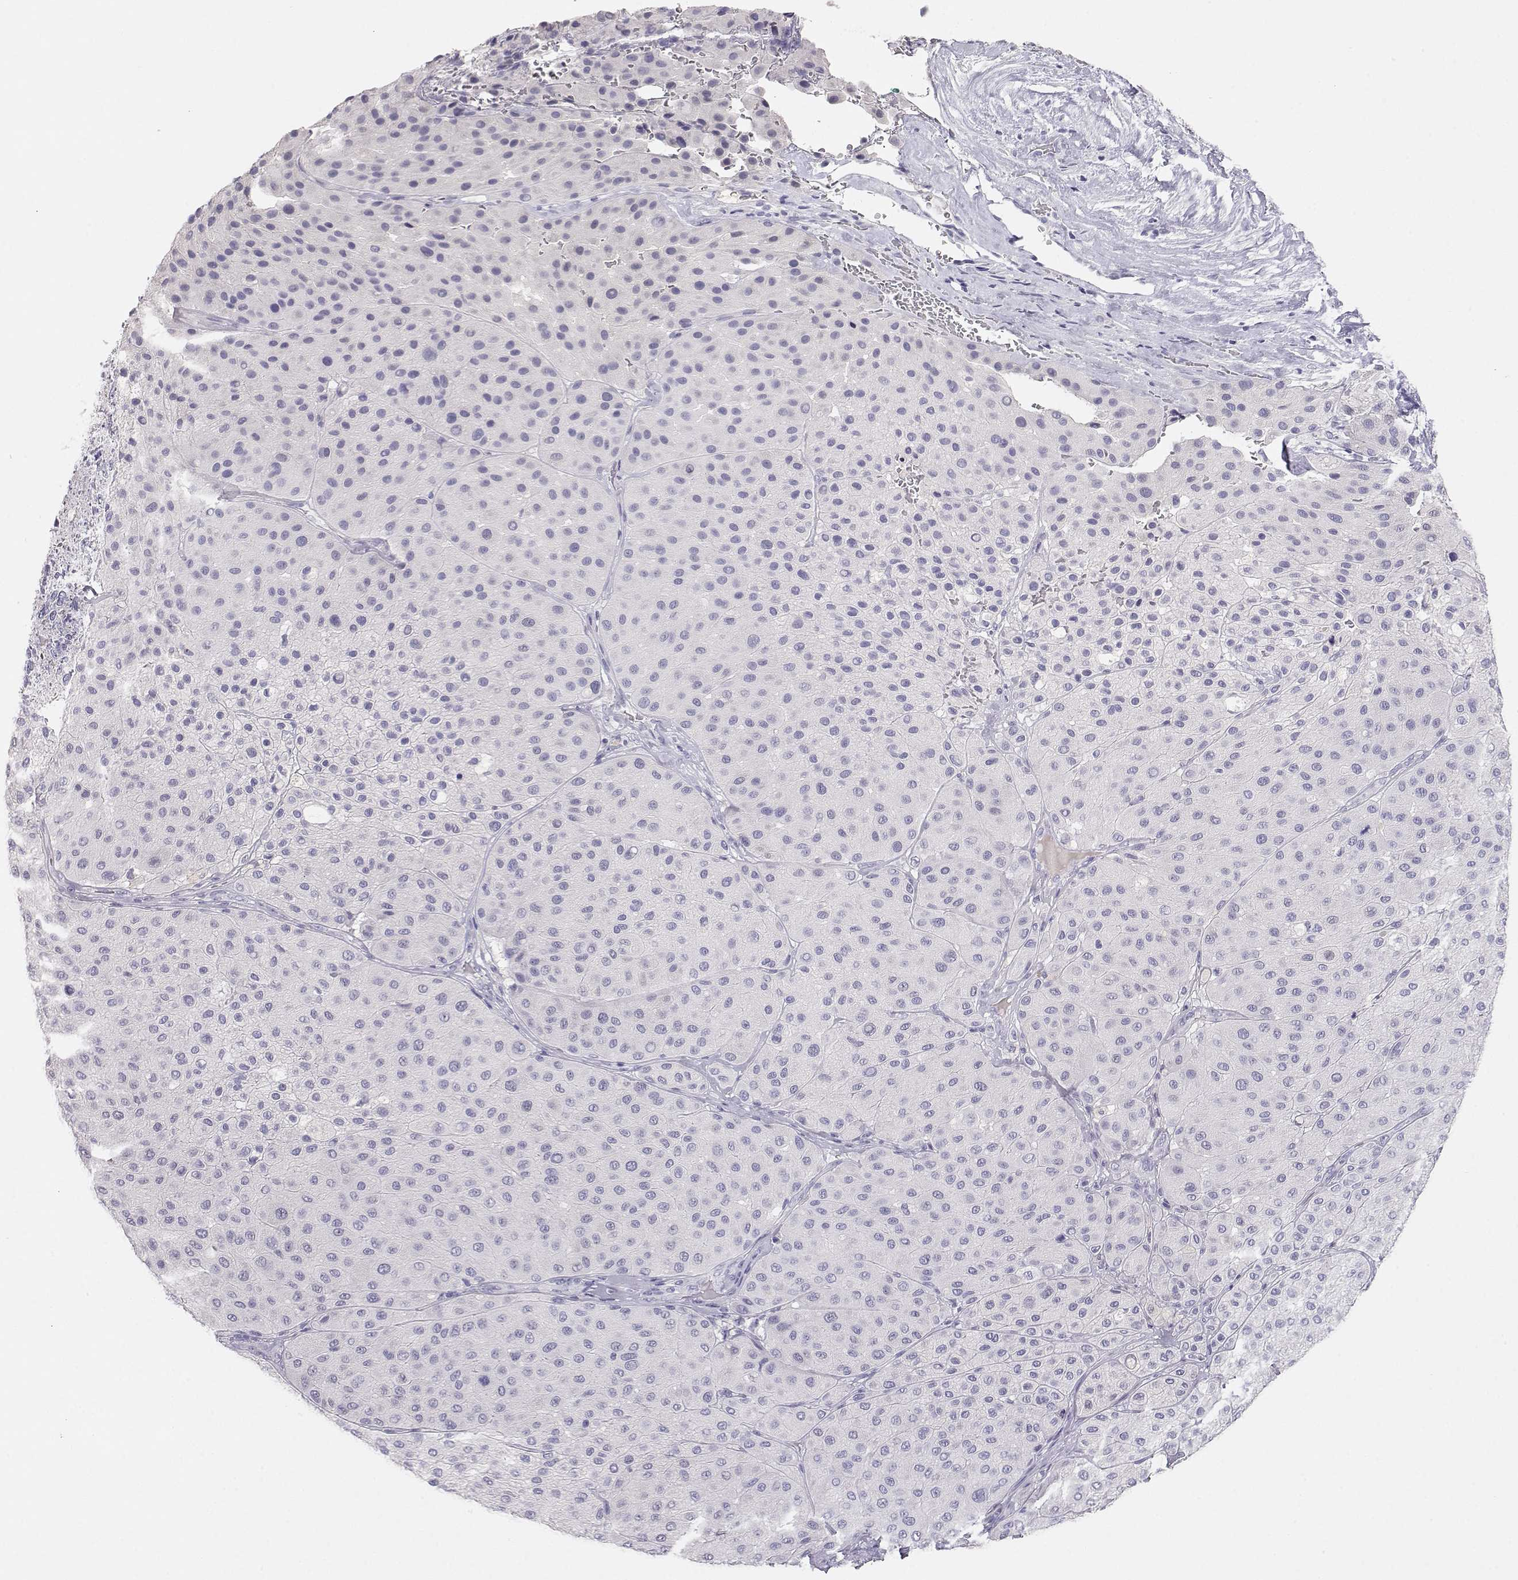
{"staining": {"intensity": "negative", "quantity": "none", "location": "none"}, "tissue": "melanoma", "cell_type": "Tumor cells", "image_type": "cancer", "snomed": [{"axis": "morphology", "description": "Malignant melanoma, Metastatic site"}, {"axis": "topography", "description": "Smooth muscle"}], "caption": "A high-resolution image shows immunohistochemistry staining of malignant melanoma (metastatic site), which shows no significant positivity in tumor cells.", "gene": "GPR174", "patient": {"sex": "male", "age": 41}}